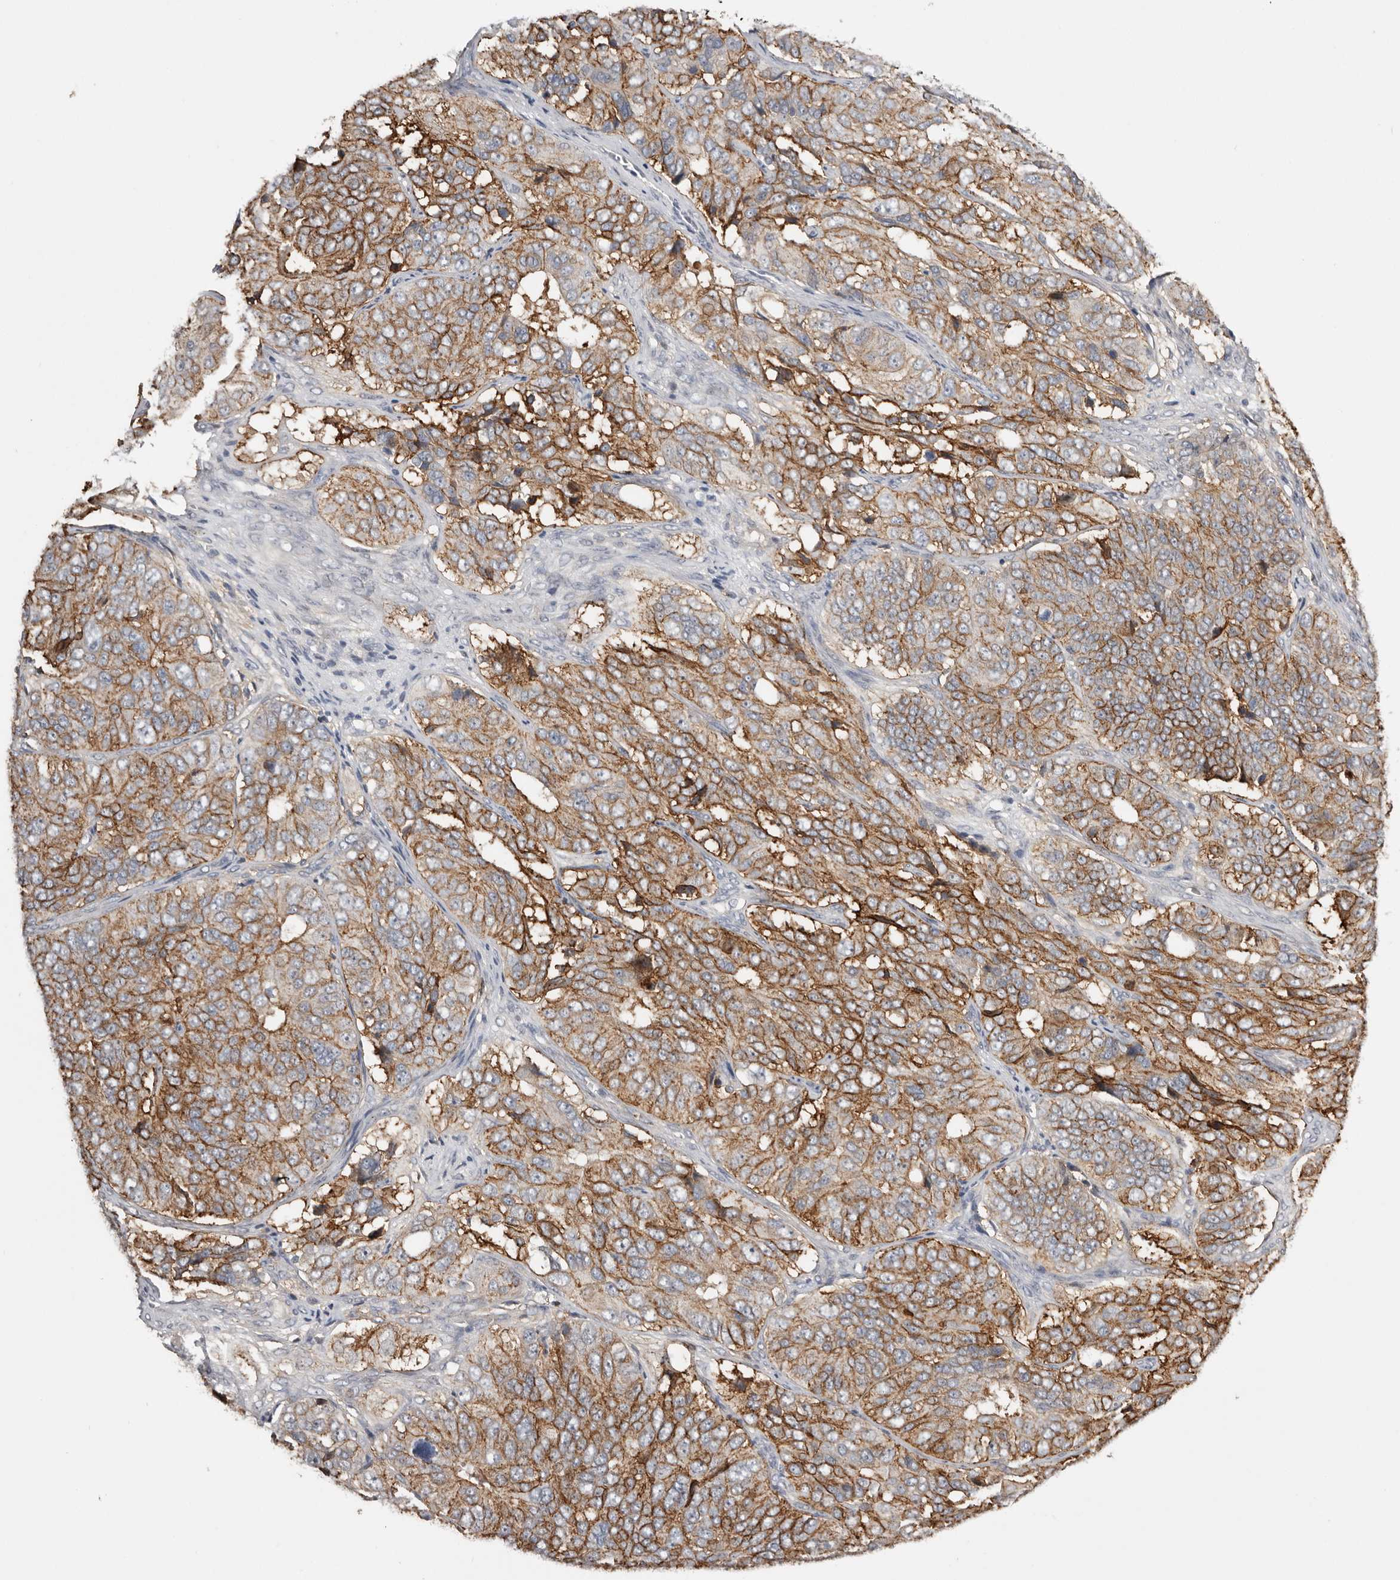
{"staining": {"intensity": "moderate", "quantity": ">75%", "location": "cytoplasmic/membranous"}, "tissue": "ovarian cancer", "cell_type": "Tumor cells", "image_type": "cancer", "snomed": [{"axis": "morphology", "description": "Carcinoma, endometroid"}, {"axis": "topography", "description": "Ovary"}], "caption": "Moderate cytoplasmic/membranous expression for a protein is identified in approximately >75% of tumor cells of ovarian cancer using immunohistochemistry.", "gene": "MSRB2", "patient": {"sex": "female", "age": 51}}